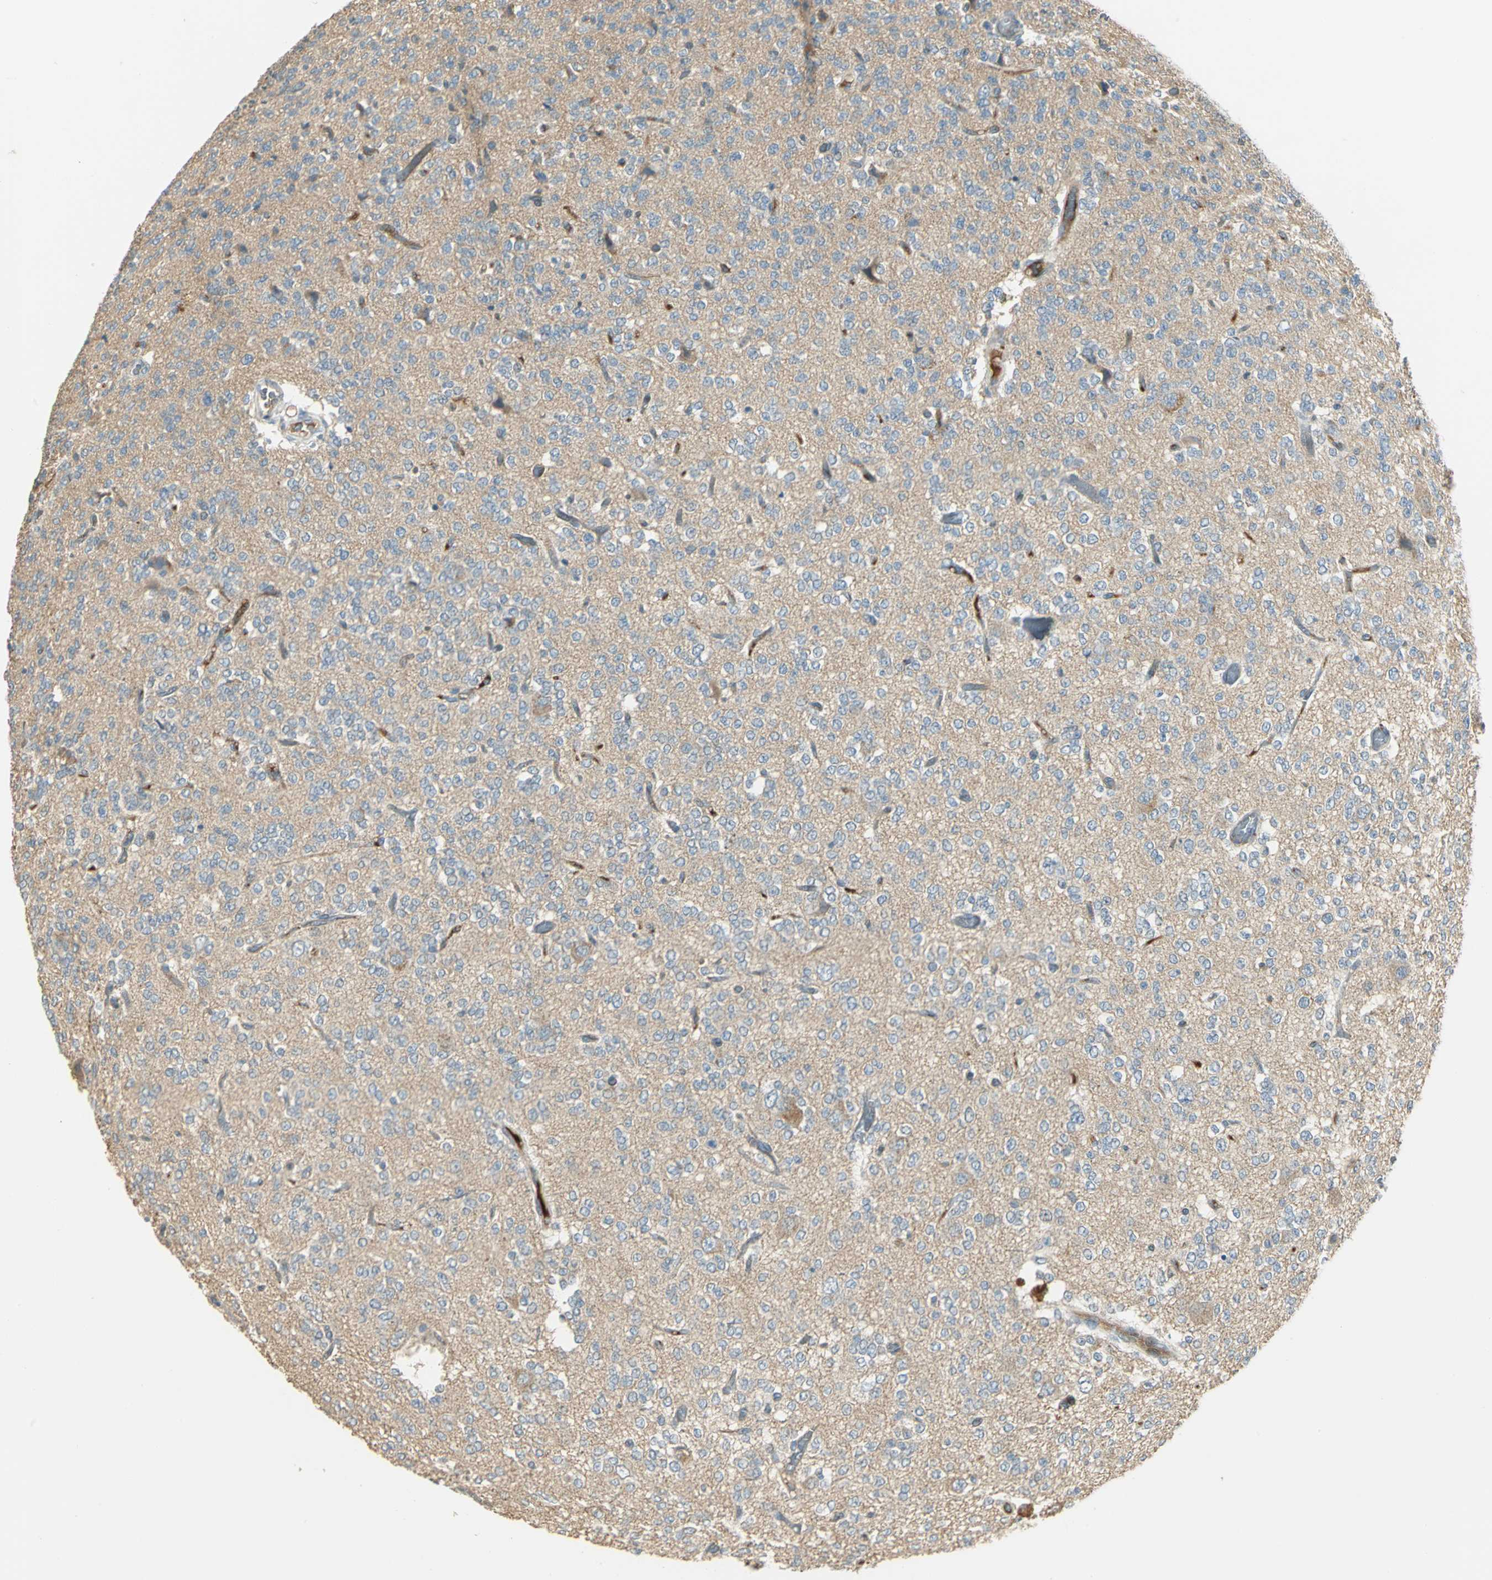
{"staining": {"intensity": "weak", "quantity": "25%-75%", "location": "cytoplasmic/membranous"}, "tissue": "glioma", "cell_type": "Tumor cells", "image_type": "cancer", "snomed": [{"axis": "morphology", "description": "Glioma, malignant, Low grade"}, {"axis": "topography", "description": "Brain"}], "caption": "Weak cytoplasmic/membranous protein positivity is appreciated in about 25%-75% of tumor cells in malignant glioma (low-grade).", "gene": "PROC", "patient": {"sex": "male", "age": 38}}